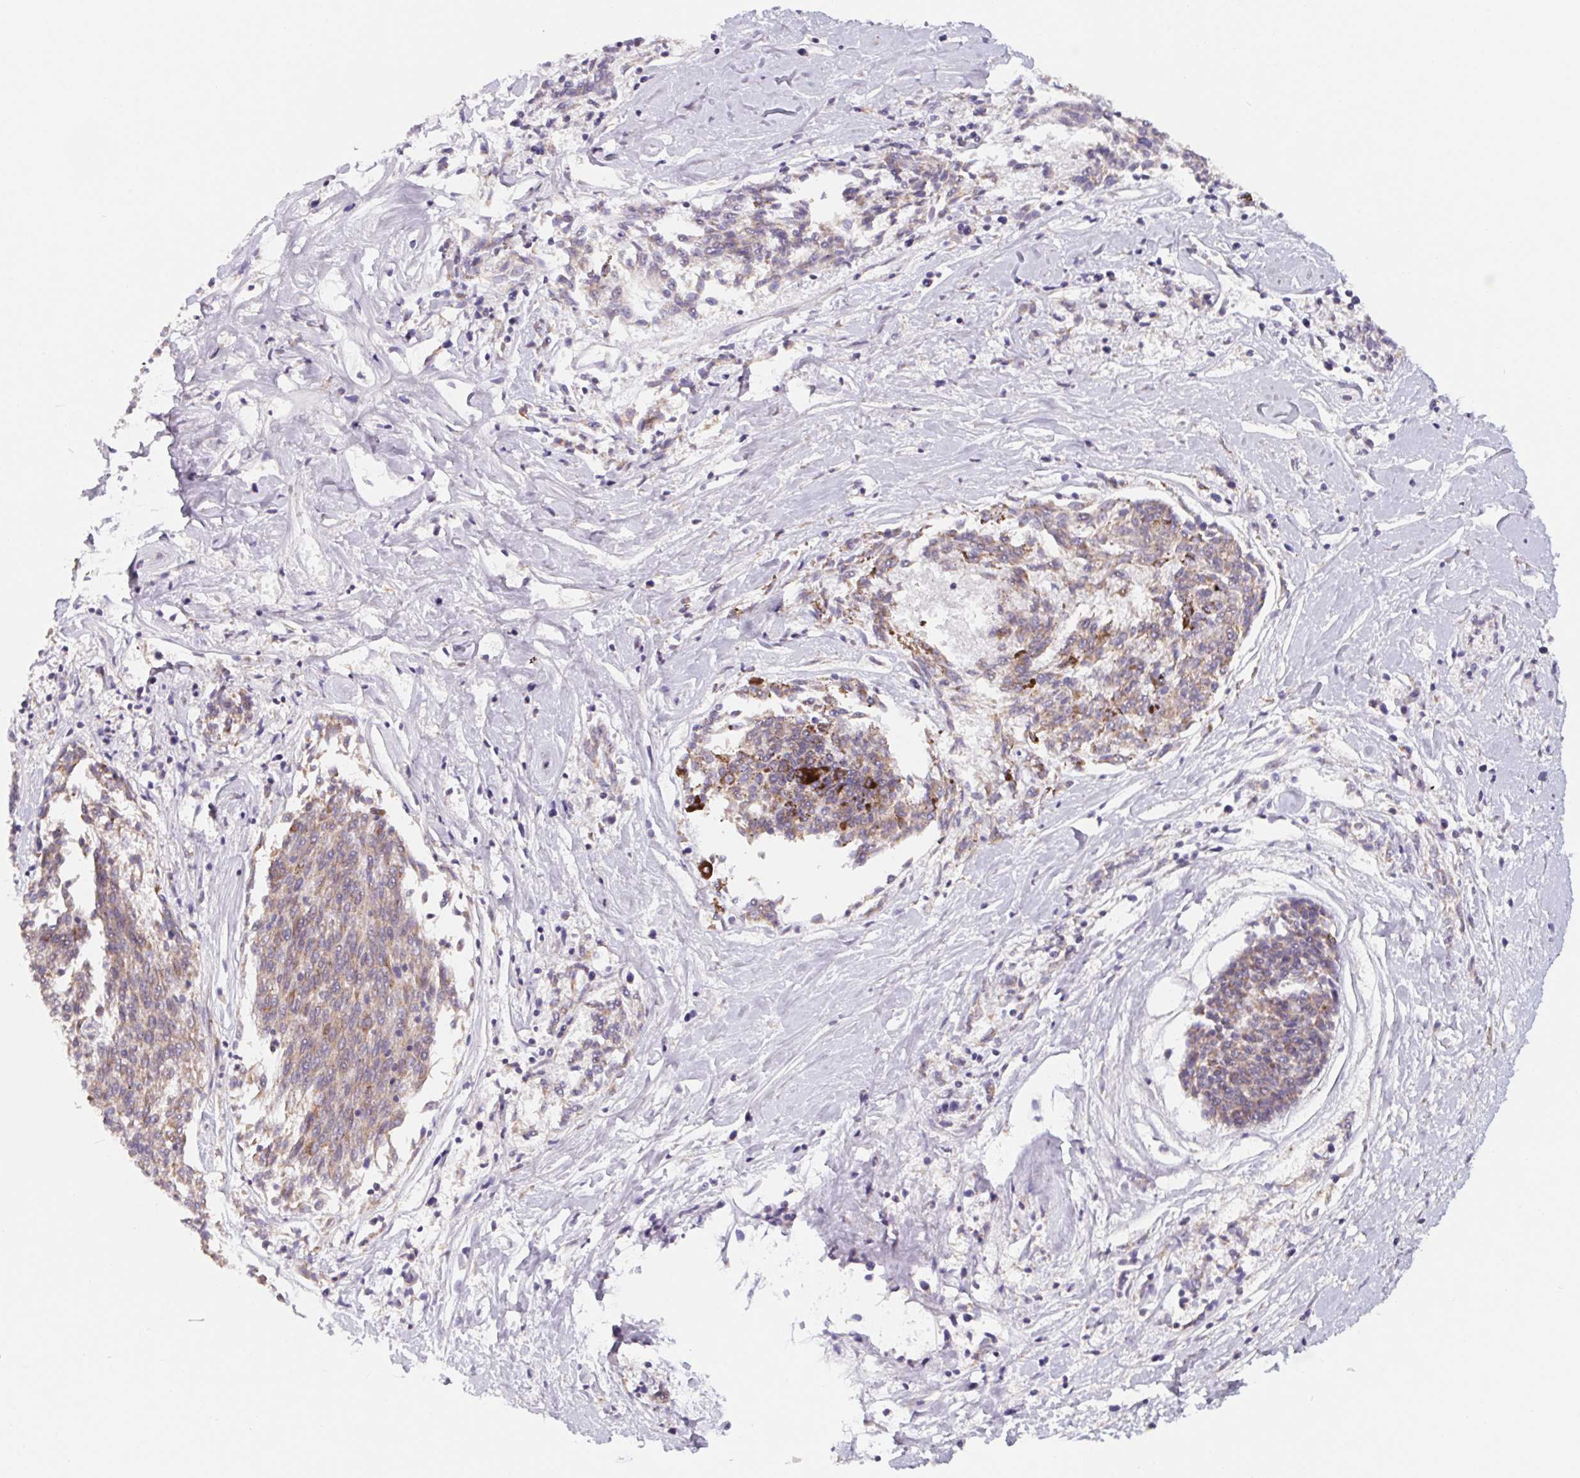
{"staining": {"intensity": "negative", "quantity": "none", "location": "none"}, "tissue": "melanoma", "cell_type": "Tumor cells", "image_type": "cancer", "snomed": [{"axis": "morphology", "description": "Malignant melanoma, NOS"}, {"axis": "topography", "description": "Skin"}], "caption": "The photomicrograph shows no staining of tumor cells in malignant melanoma.", "gene": "LPA", "patient": {"sex": "female", "age": 72}}